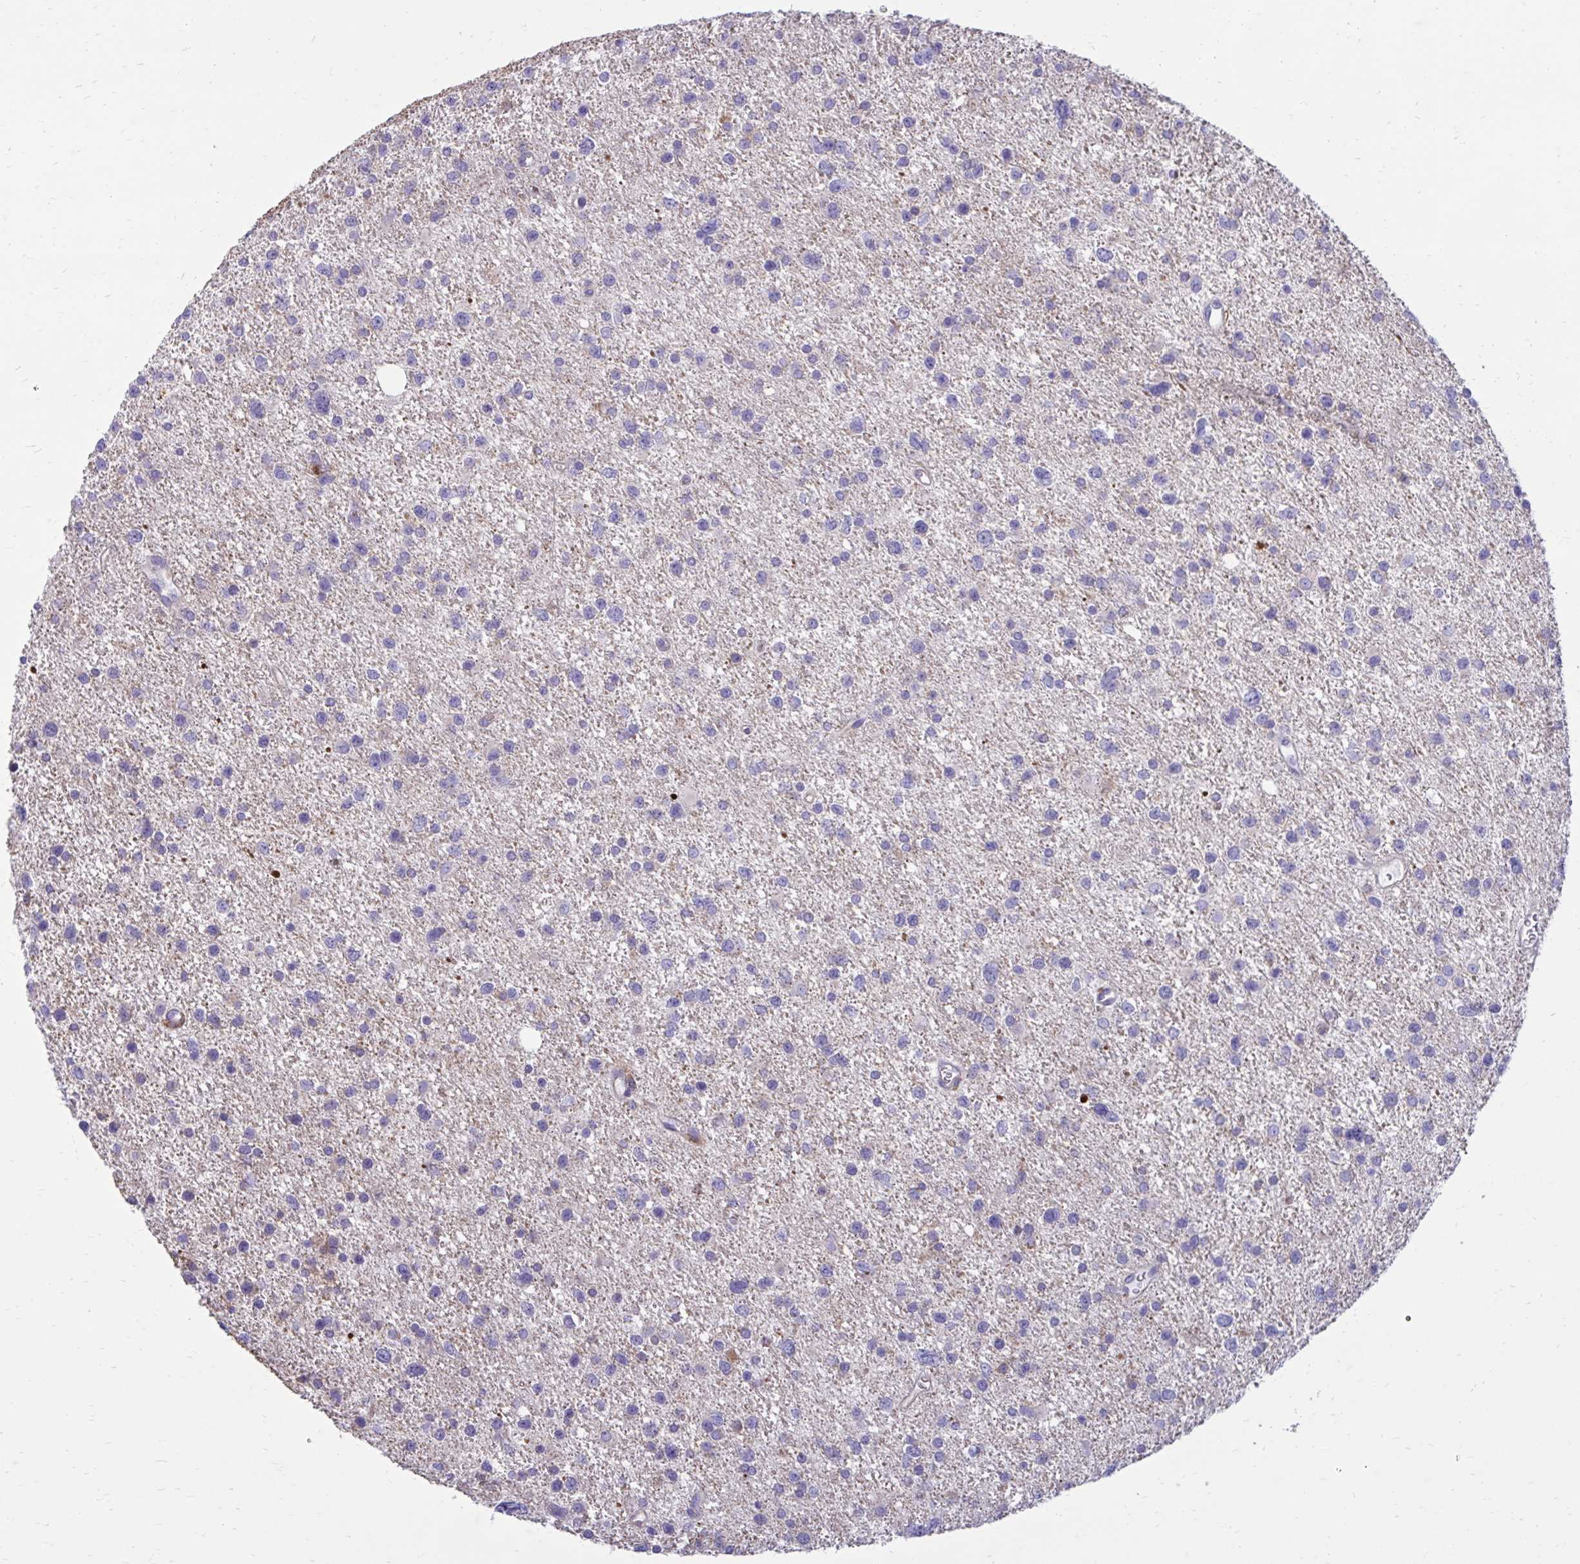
{"staining": {"intensity": "negative", "quantity": "none", "location": "none"}, "tissue": "glioma", "cell_type": "Tumor cells", "image_type": "cancer", "snomed": [{"axis": "morphology", "description": "Glioma, malignant, Low grade"}, {"axis": "topography", "description": "Brain"}], "caption": "Immunohistochemistry (IHC) micrograph of human low-grade glioma (malignant) stained for a protein (brown), which exhibits no expression in tumor cells.", "gene": "CLTA", "patient": {"sex": "female", "age": 55}}